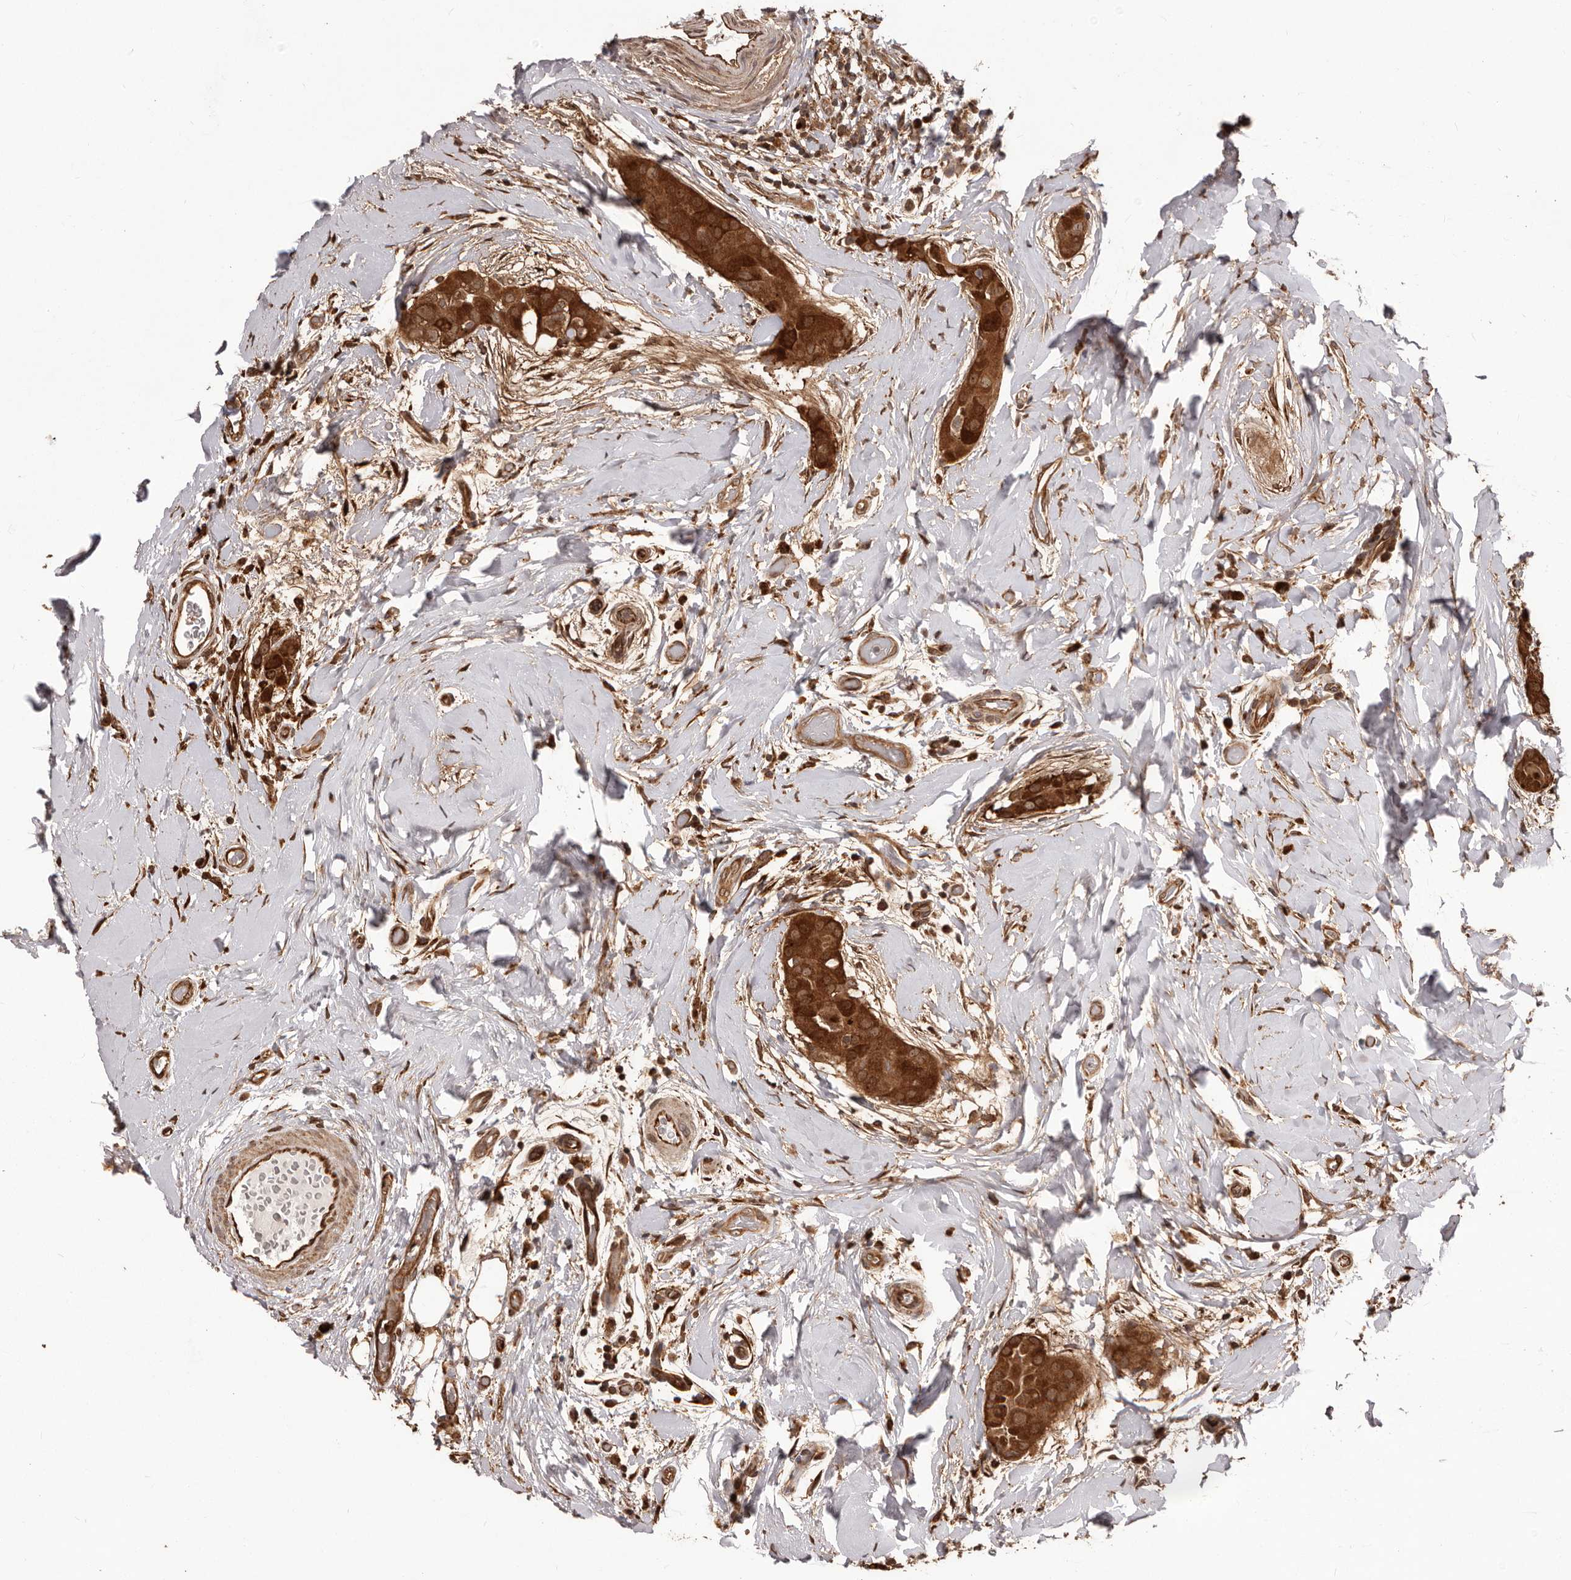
{"staining": {"intensity": "strong", "quantity": ">75%", "location": "cytoplasmic/membranous"}, "tissue": "thyroid cancer", "cell_type": "Tumor cells", "image_type": "cancer", "snomed": [{"axis": "morphology", "description": "Papillary adenocarcinoma, NOS"}, {"axis": "topography", "description": "Thyroid gland"}], "caption": "This histopathology image reveals immunohistochemistry (IHC) staining of thyroid cancer, with high strong cytoplasmic/membranous positivity in about >75% of tumor cells.", "gene": "MTO1", "patient": {"sex": "male", "age": 33}}